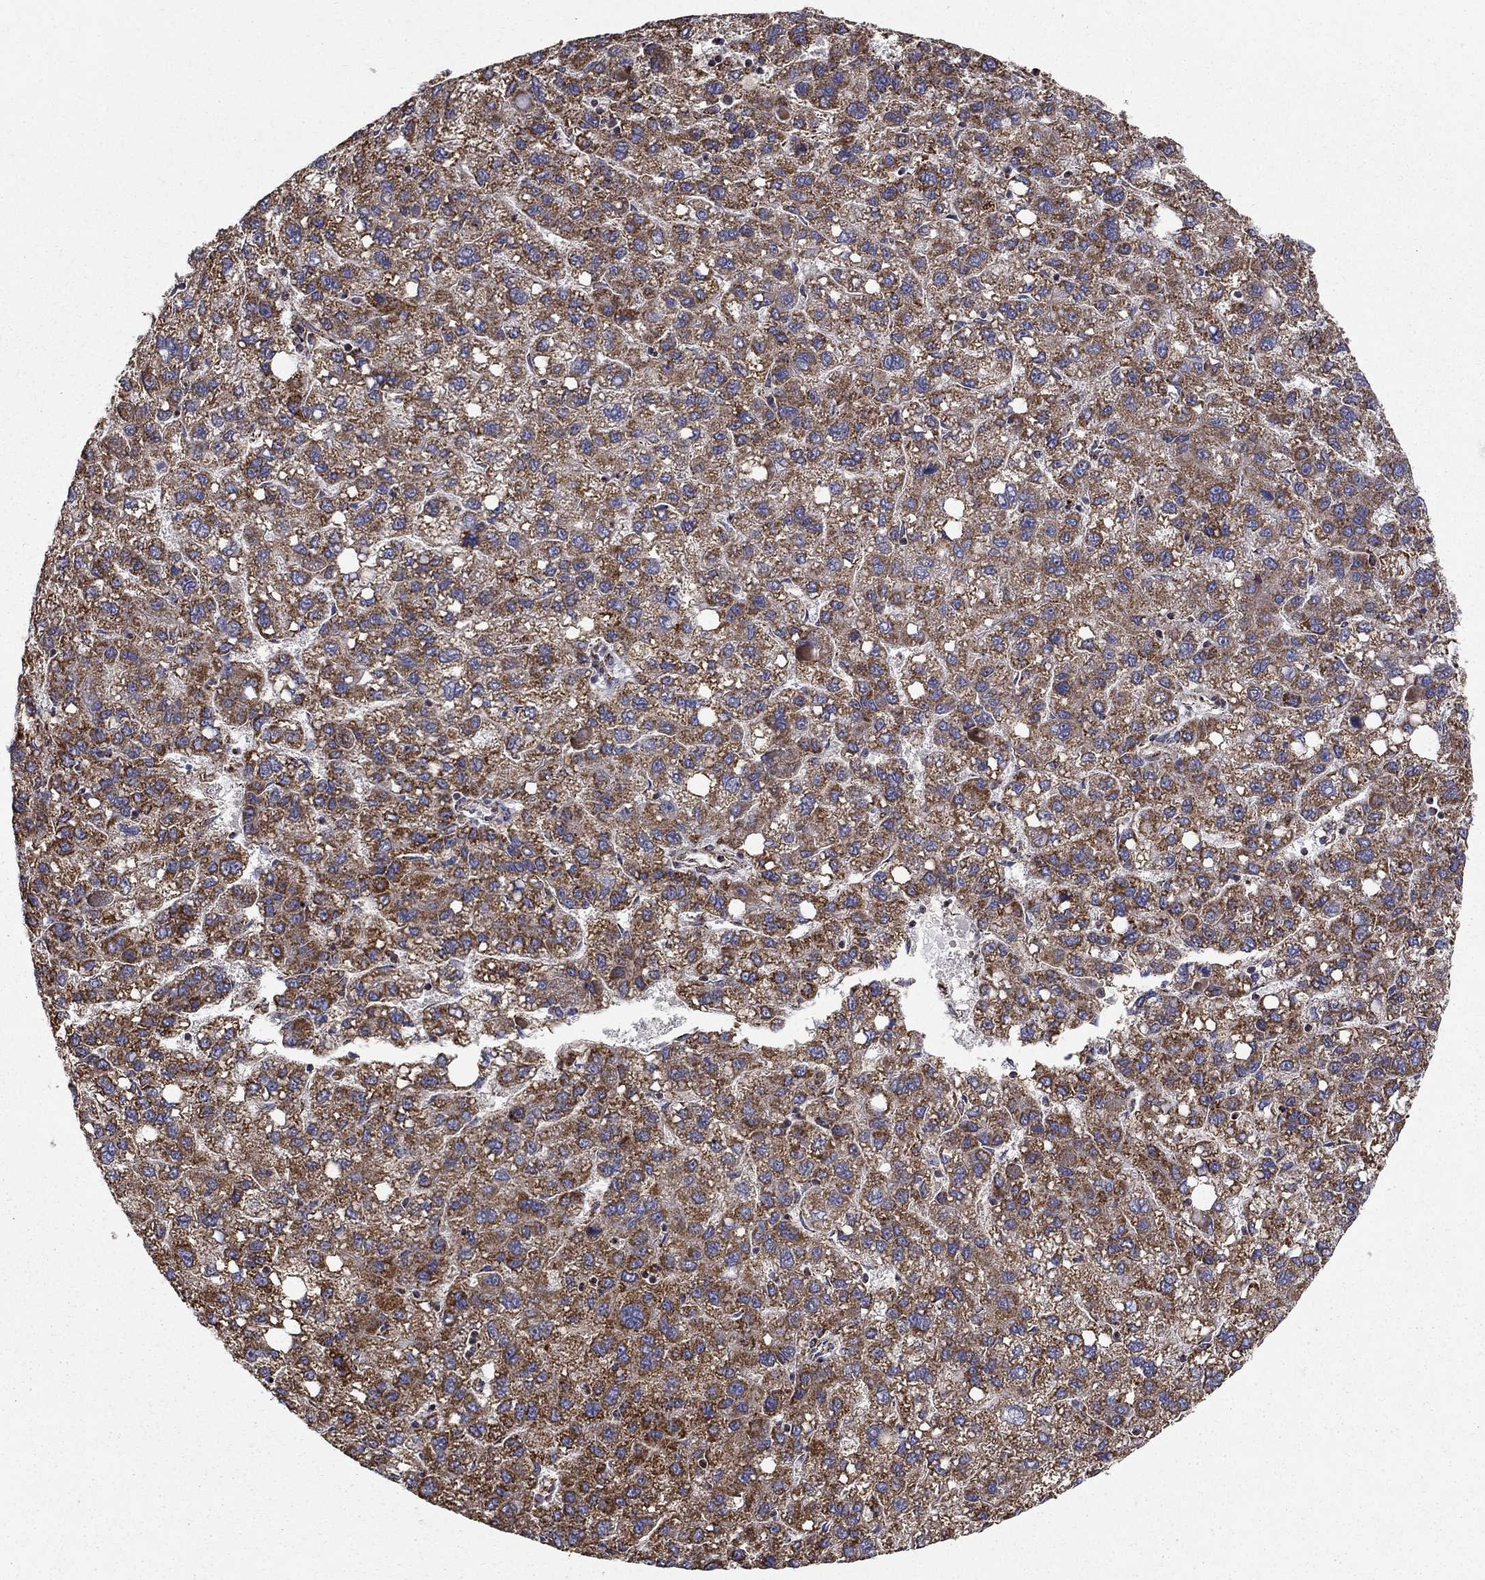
{"staining": {"intensity": "strong", "quantity": "<25%", "location": "cytoplasmic/membranous"}, "tissue": "liver cancer", "cell_type": "Tumor cells", "image_type": "cancer", "snomed": [{"axis": "morphology", "description": "Carcinoma, Hepatocellular, NOS"}, {"axis": "topography", "description": "Liver"}], "caption": "Tumor cells show medium levels of strong cytoplasmic/membranous expression in approximately <25% of cells in liver cancer (hepatocellular carcinoma).", "gene": "NDUFS8", "patient": {"sex": "female", "age": 82}}